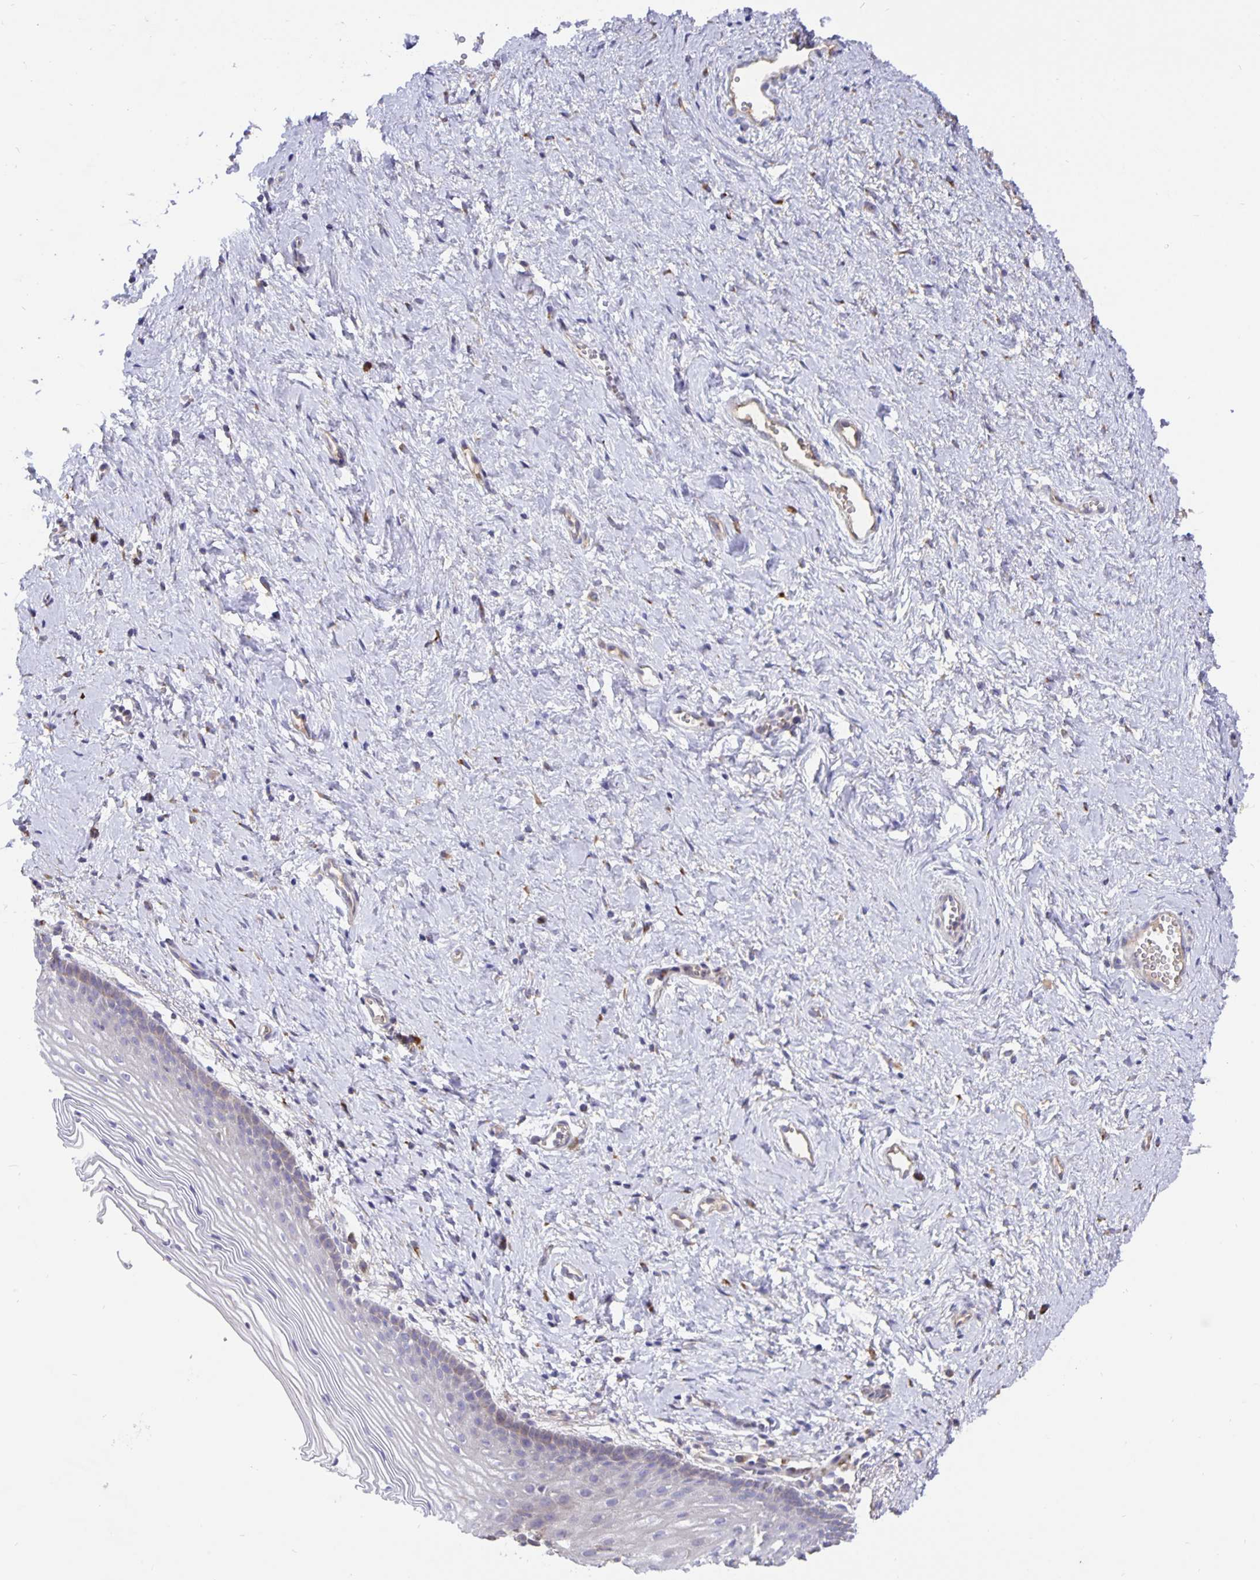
{"staining": {"intensity": "negative", "quantity": "none", "location": "none"}, "tissue": "vagina", "cell_type": "Squamous epithelial cells", "image_type": "normal", "snomed": [{"axis": "morphology", "description": "Normal tissue, NOS"}, {"axis": "topography", "description": "Vagina"}], "caption": "This is a histopathology image of immunohistochemistry staining of normal vagina, which shows no staining in squamous epithelial cells.", "gene": "EML6", "patient": {"sex": "female", "age": 56}}